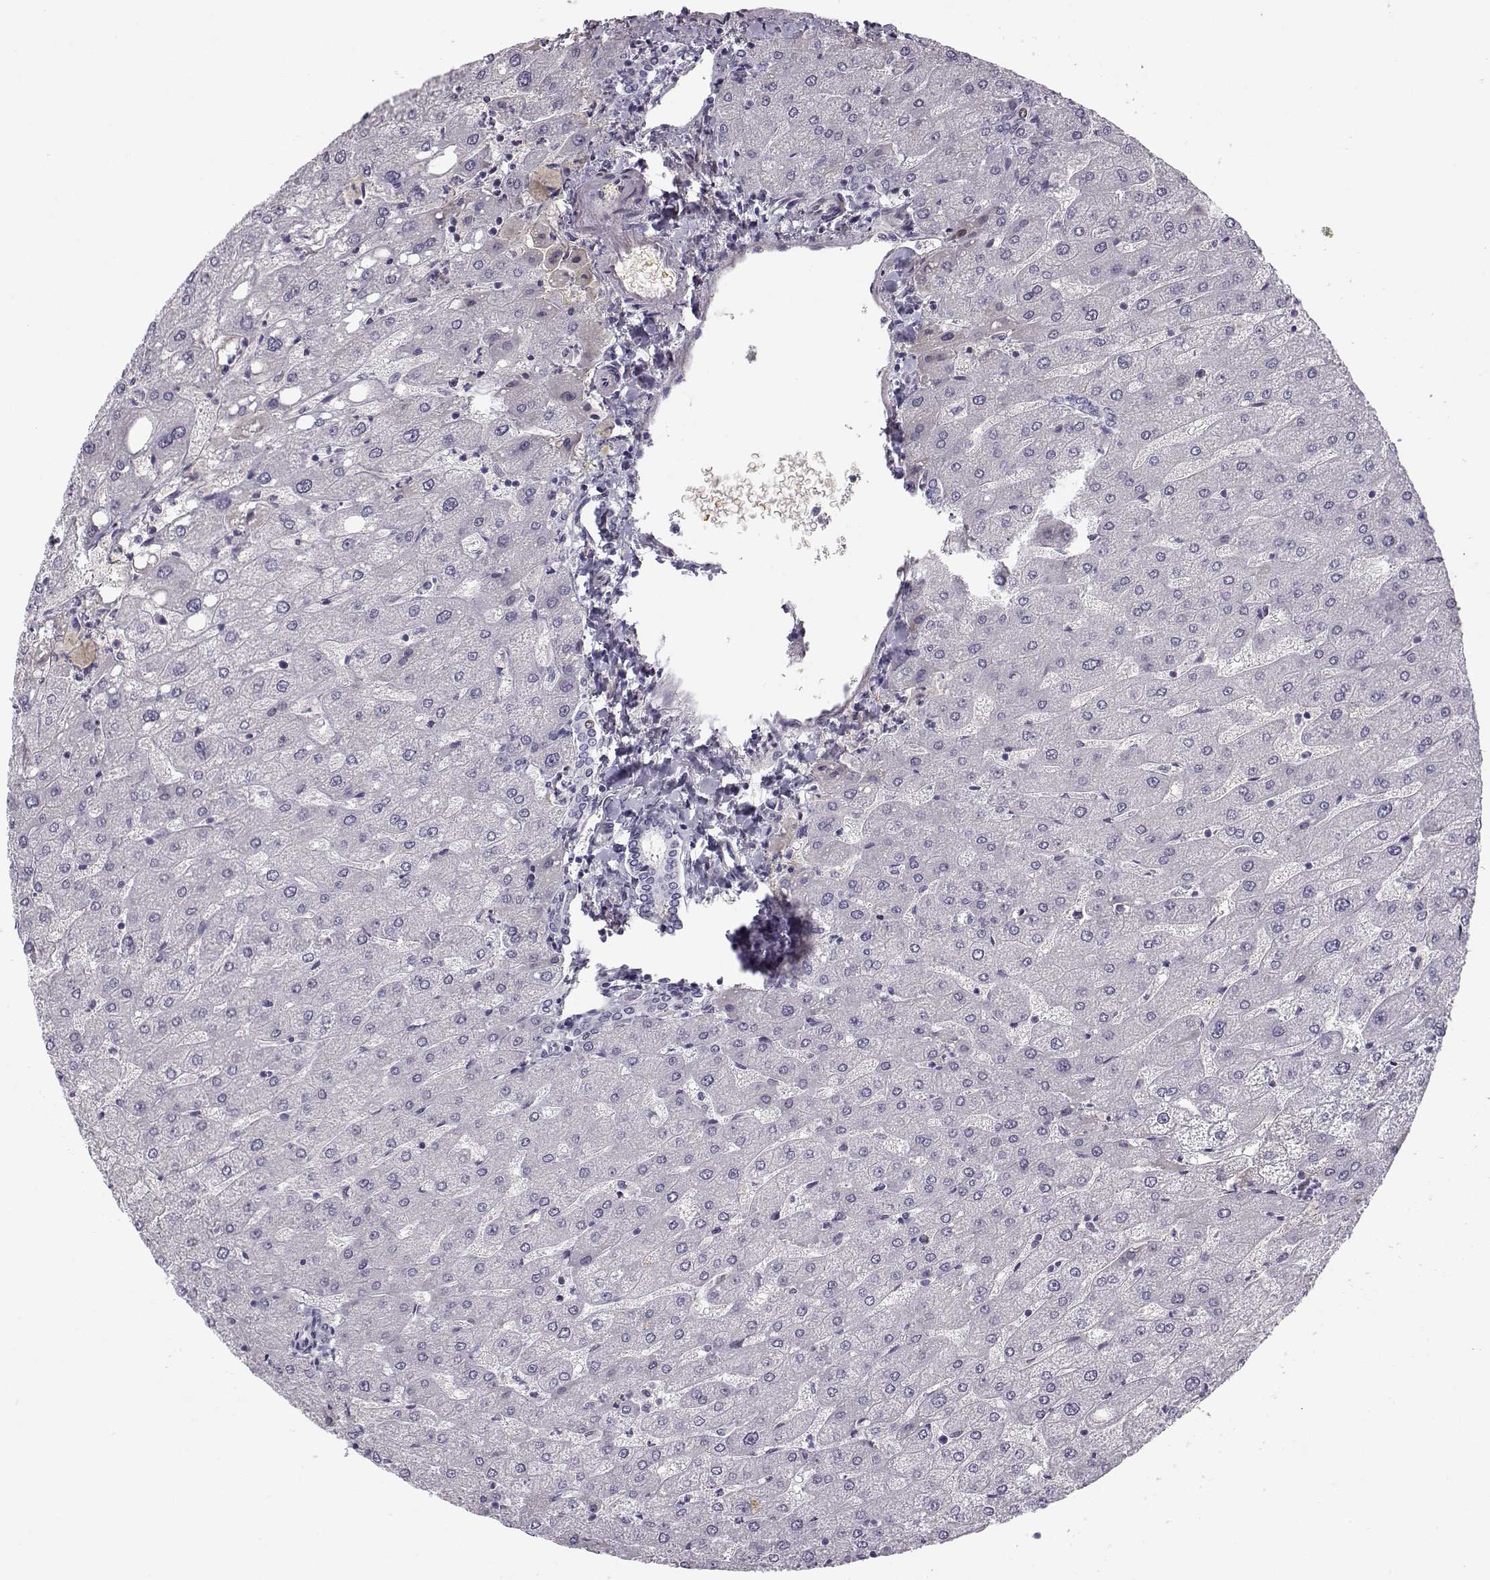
{"staining": {"intensity": "negative", "quantity": "none", "location": "none"}, "tissue": "liver", "cell_type": "Cholangiocytes", "image_type": "normal", "snomed": [{"axis": "morphology", "description": "Normal tissue, NOS"}, {"axis": "topography", "description": "Liver"}], "caption": "Immunohistochemical staining of unremarkable human liver exhibits no significant expression in cholangiocytes.", "gene": "PABPC1L2A", "patient": {"sex": "male", "age": 67}}